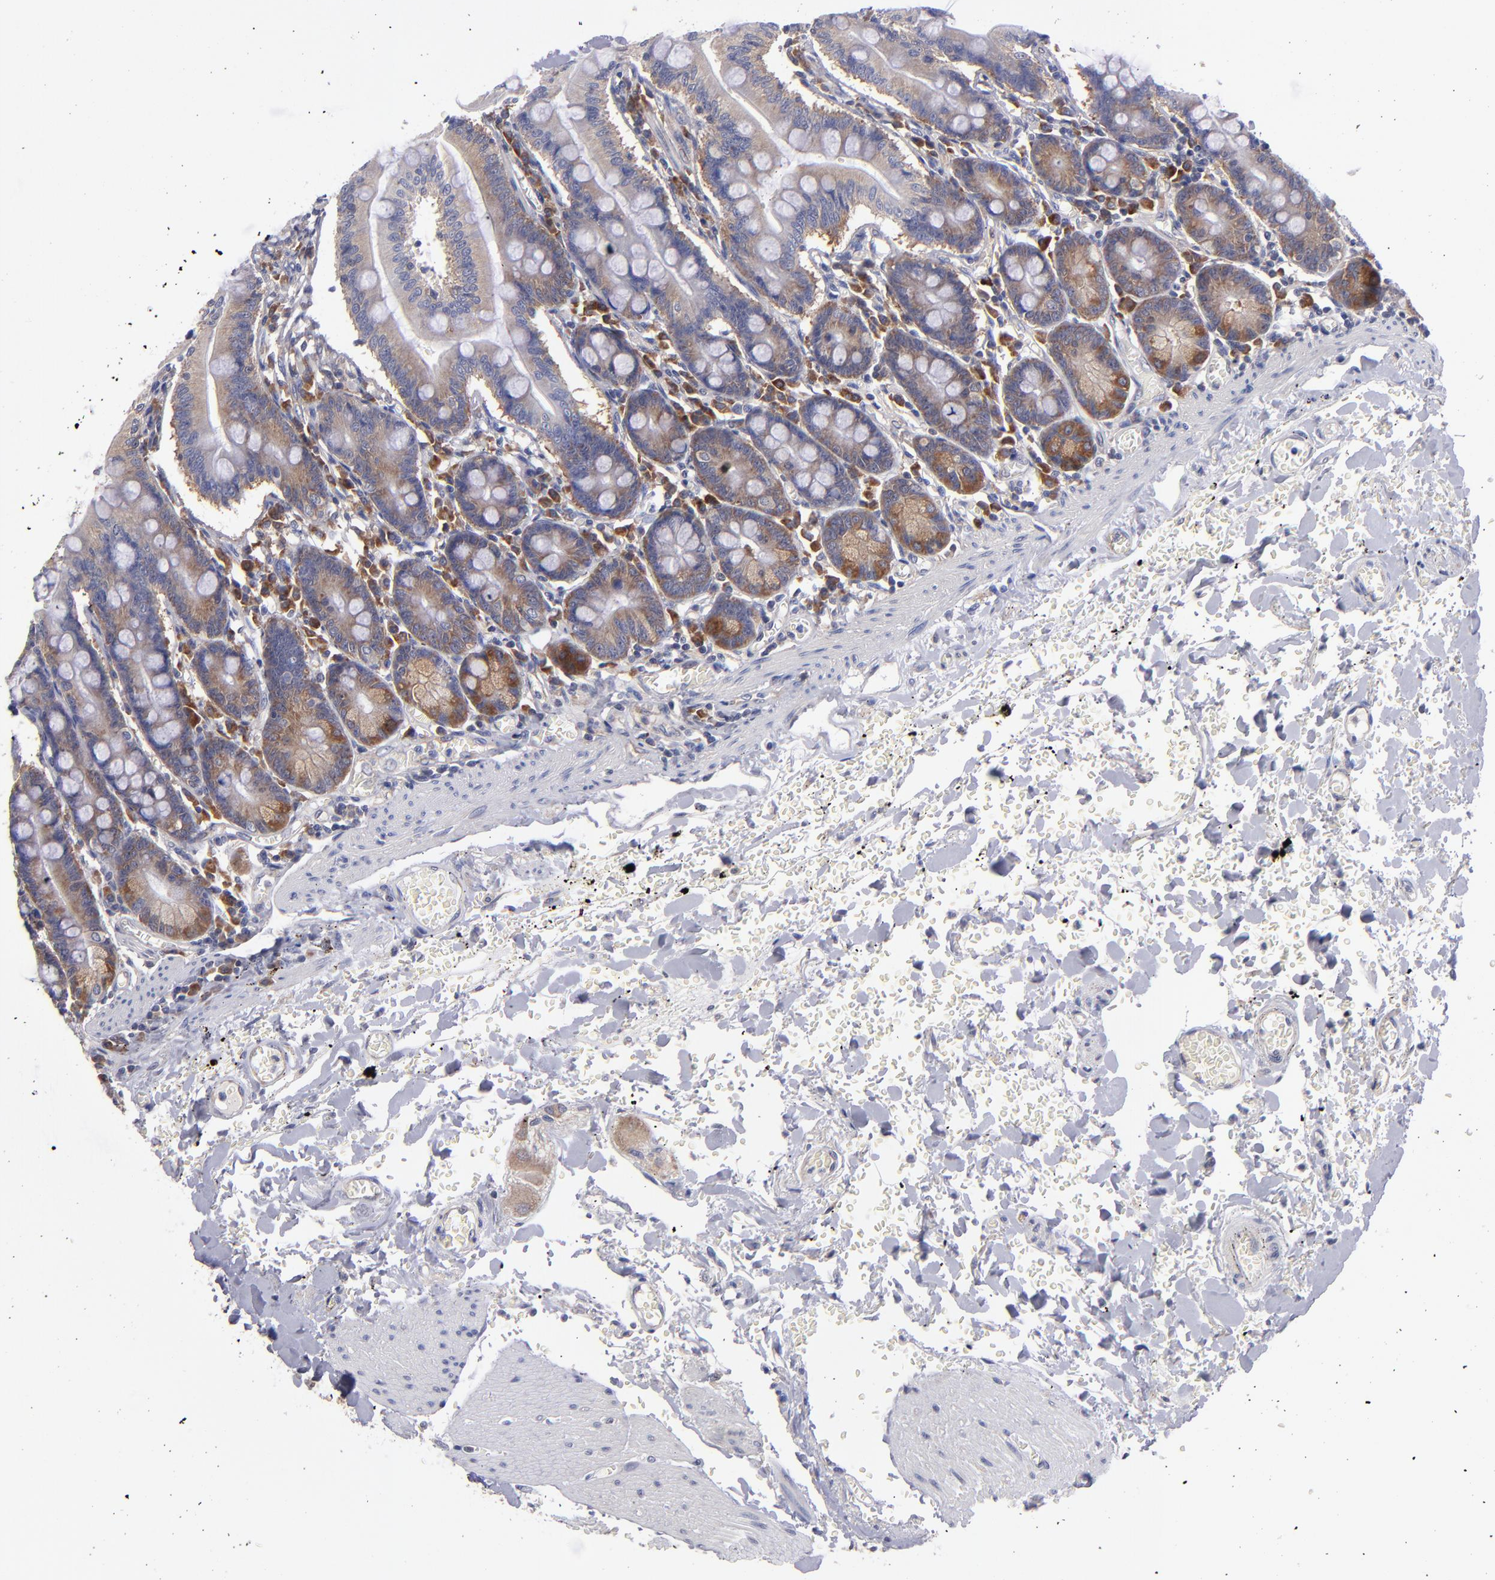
{"staining": {"intensity": "moderate", "quantity": "25%-75%", "location": "cytoplasmic/membranous"}, "tissue": "small intestine", "cell_type": "Glandular cells", "image_type": "normal", "snomed": [{"axis": "morphology", "description": "Normal tissue, NOS"}, {"axis": "topography", "description": "Small intestine"}], "caption": "This photomicrograph demonstrates unremarkable small intestine stained with immunohistochemistry (IHC) to label a protein in brown. The cytoplasmic/membranous of glandular cells show moderate positivity for the protein. Nuclei are counter-stained blue.", "gene": "EIF3L", "patient": {"sex": "male", "age": 71}}